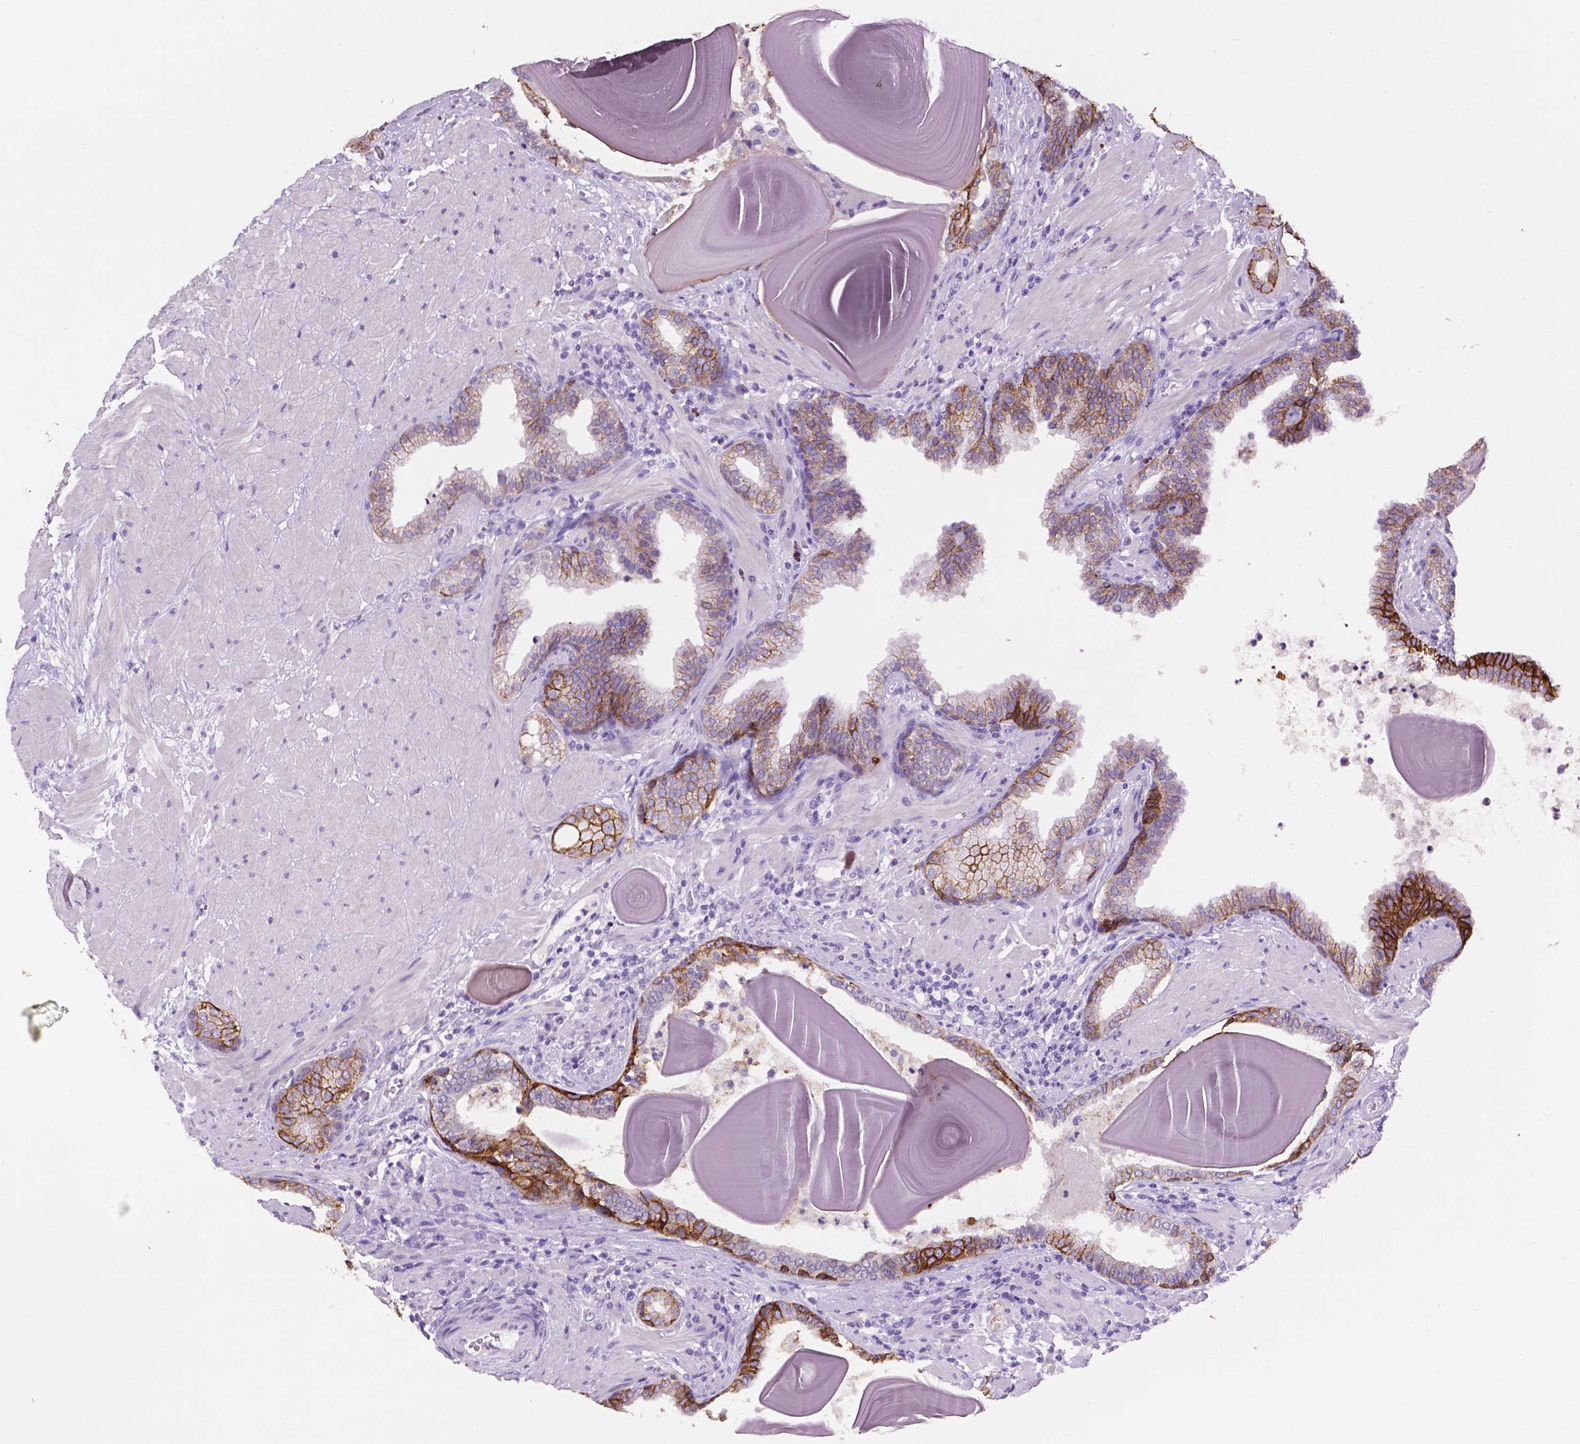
{"staining": {"intensity": "strong", "quantity": "25%-75%", "location": "cytoplasmic/membranous"}, "tissue": "prostate cancer", "cell_type": "Tumor cells", "image_type": "cancer", "snomed": [{"axis": "morphology", "description": "Adenocarcinoma, Low grade"}, {"axis": "topography", "description": "Prostate"}], "caption": "A micrograph of human prostate cancer (low-grade adenocarcinoma) stained for a protein reveals strong cytoplasmic/membranous brown staining in tumor cells.", "gene": "TACSTD2", "patient": {"sex": "male", "age": 57}}